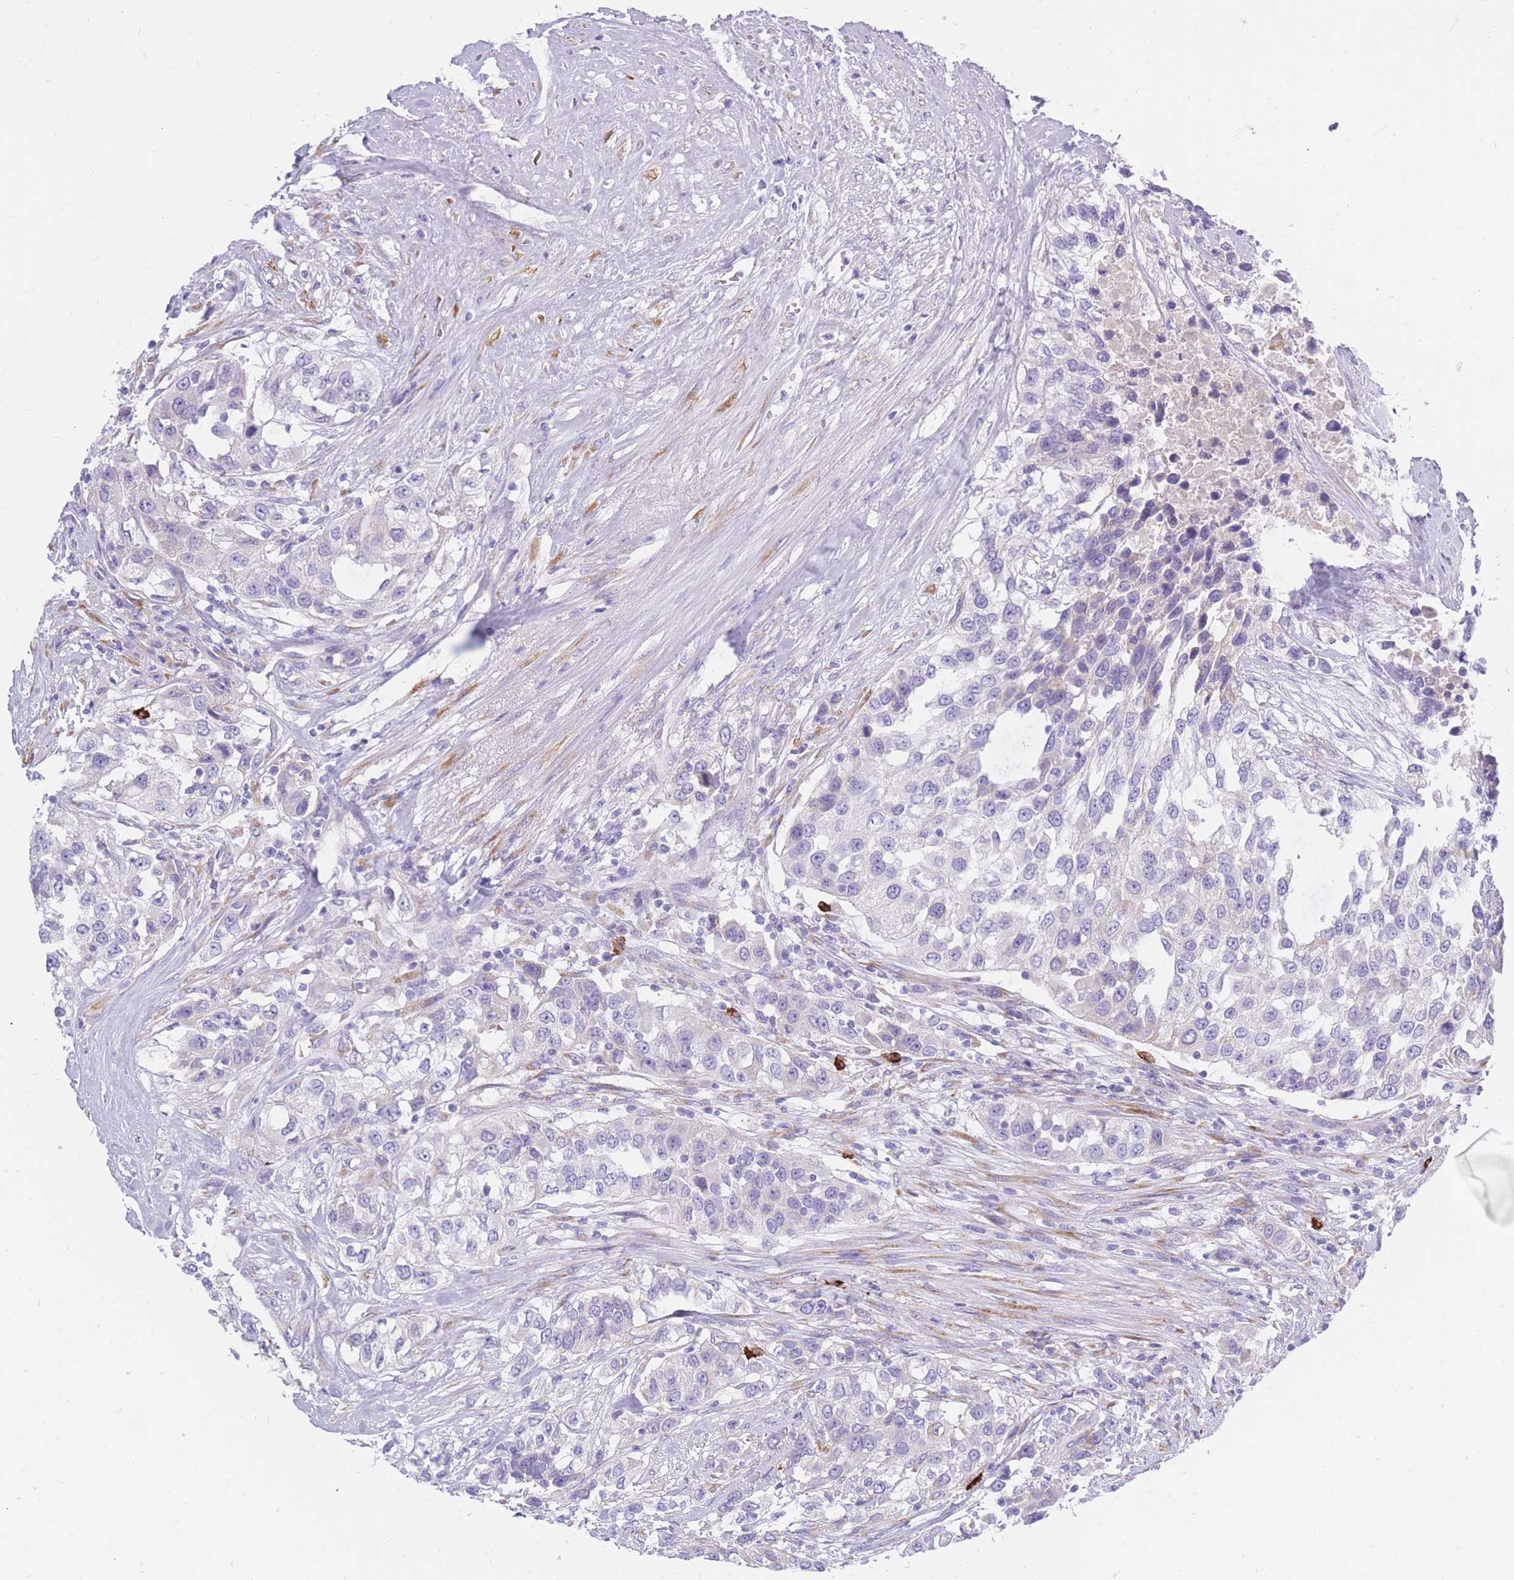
{"staining": {"intensity": "negative", "quantity": "none", "location": "none"}, "tissue": "urothelial cancer", "cell_type": "Tumor cells", "image_type": "cancer", "snomed": [{"axis": "morphology", "description": "Urothelial carcinoma, High grade"}, {"axis": "topography", "description": "Urinary bladder"}], "caption": "Immunohistochemistry image of urothelial cancer stained for a protein (brown), which displays no positivity in tumor cells.", "gene": "TPSD1", "patient": {"sex": "female", "age": 80}}